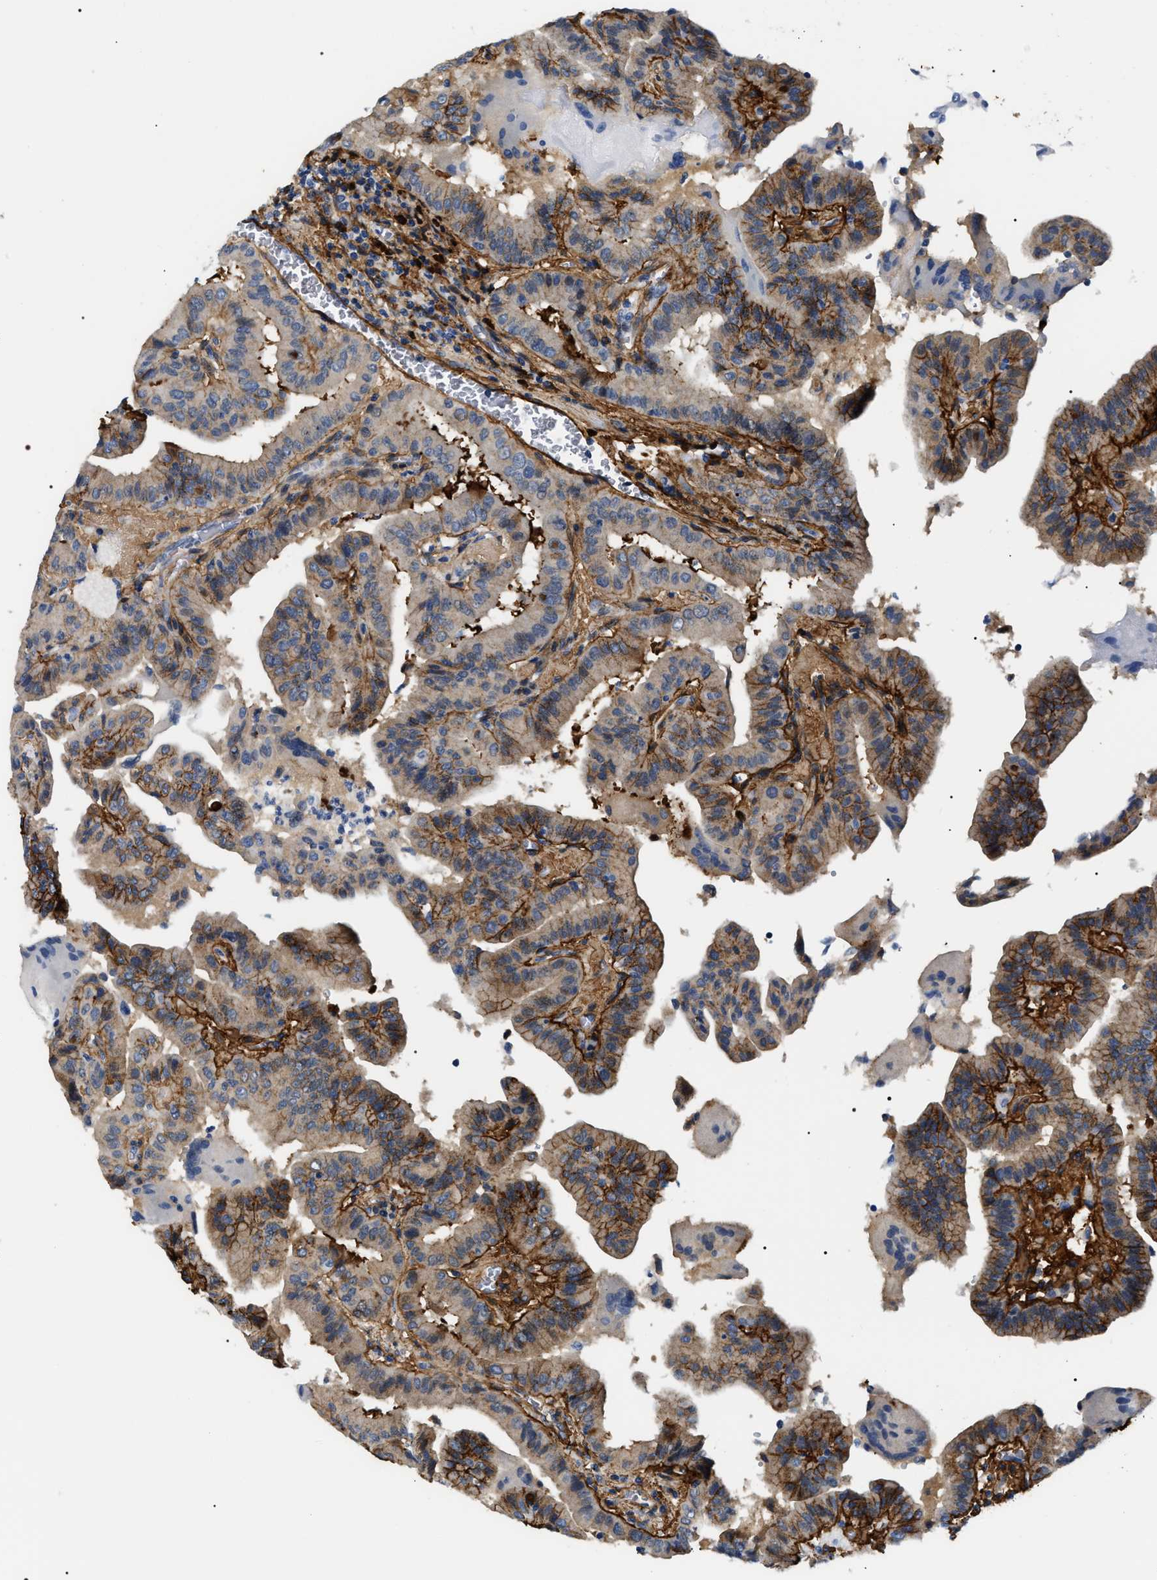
{"staining": {"intensity": "moderate", "quantity": ">75%", "location": "cytoplasmic/membranous"}, "tissue": "thyroid cancer", "cell_type": "Tumor cells", "image_type": "cancer", "snomed": [{"axis": "morphology", "description": "Papillary adenocarcinoma, NOS"}, {"axis": "topography", "description": "Thyroid gland"}], "caption": "This photomicrograph demonstrates immunohistochemistry staining of human thyroid cancer, with medium moderate cytoplasmic/membranous expression in about >75% of tumor cells.", "gene": "BAG2", "patient": {"sex": "male", "age": 33}}